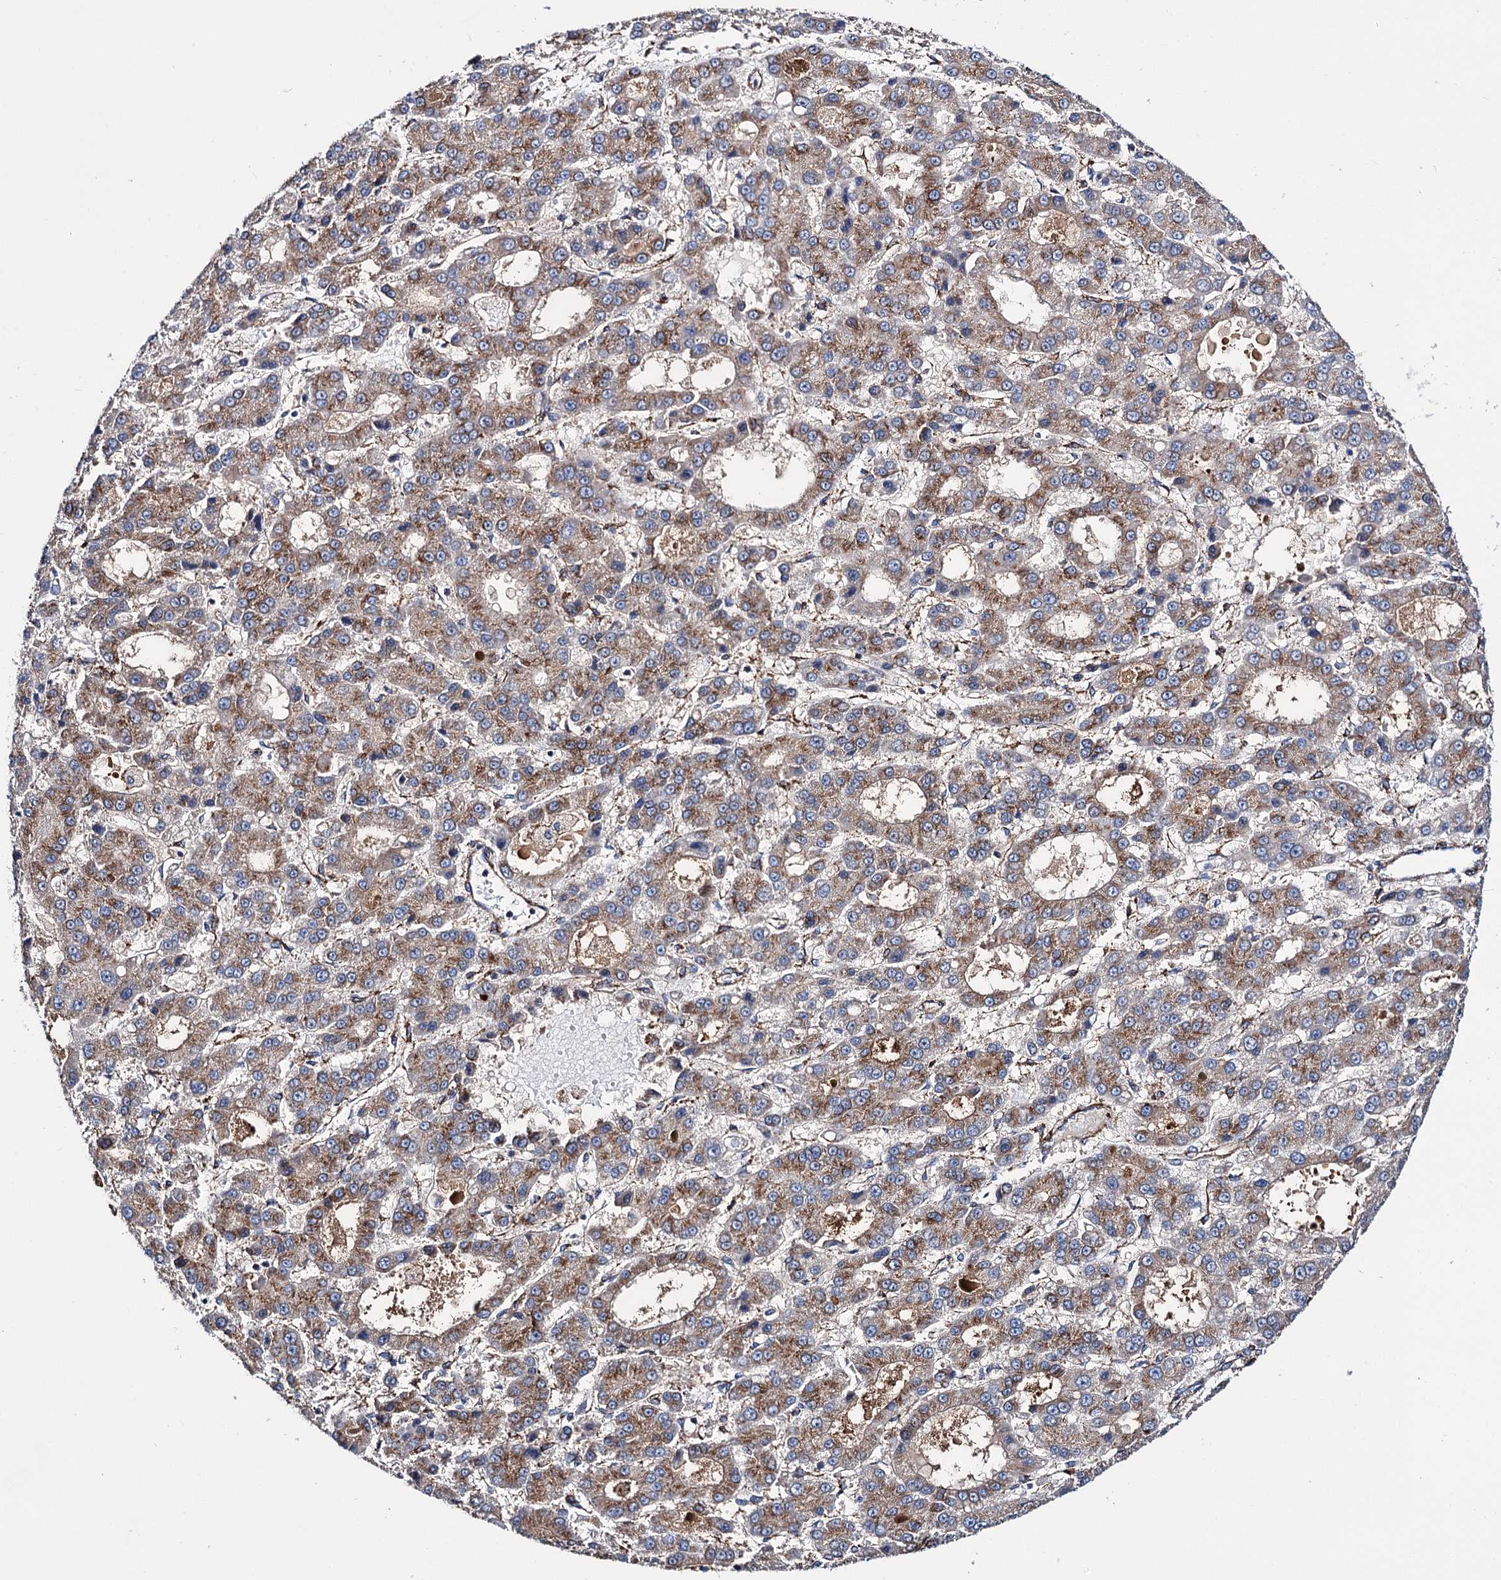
{"staining": {"intensity": "moderate", "quantity": ">75%", "location": "cytoplasmic/membranous"}, "tissue": "liver cancer", "cell_type": "Tumor cells", "image_type": "cancer", "snomed": [{"axis": "morphology", "description": "Carcinoma, Hepatocellular, NOS"}, {"axis": "topography", "description": "Liver"}], "caption": "This micrograph exhibits liver hepatocellular carcinoma stained with immunohistochemistry to label a protein in brown. The cytoplasmic/membranous of tumor cells show moderate positivity for the protein. Nuclei are counter-stained blue.", "gene": "DEF6", "patient": {"sex": "male", "age": 70}}